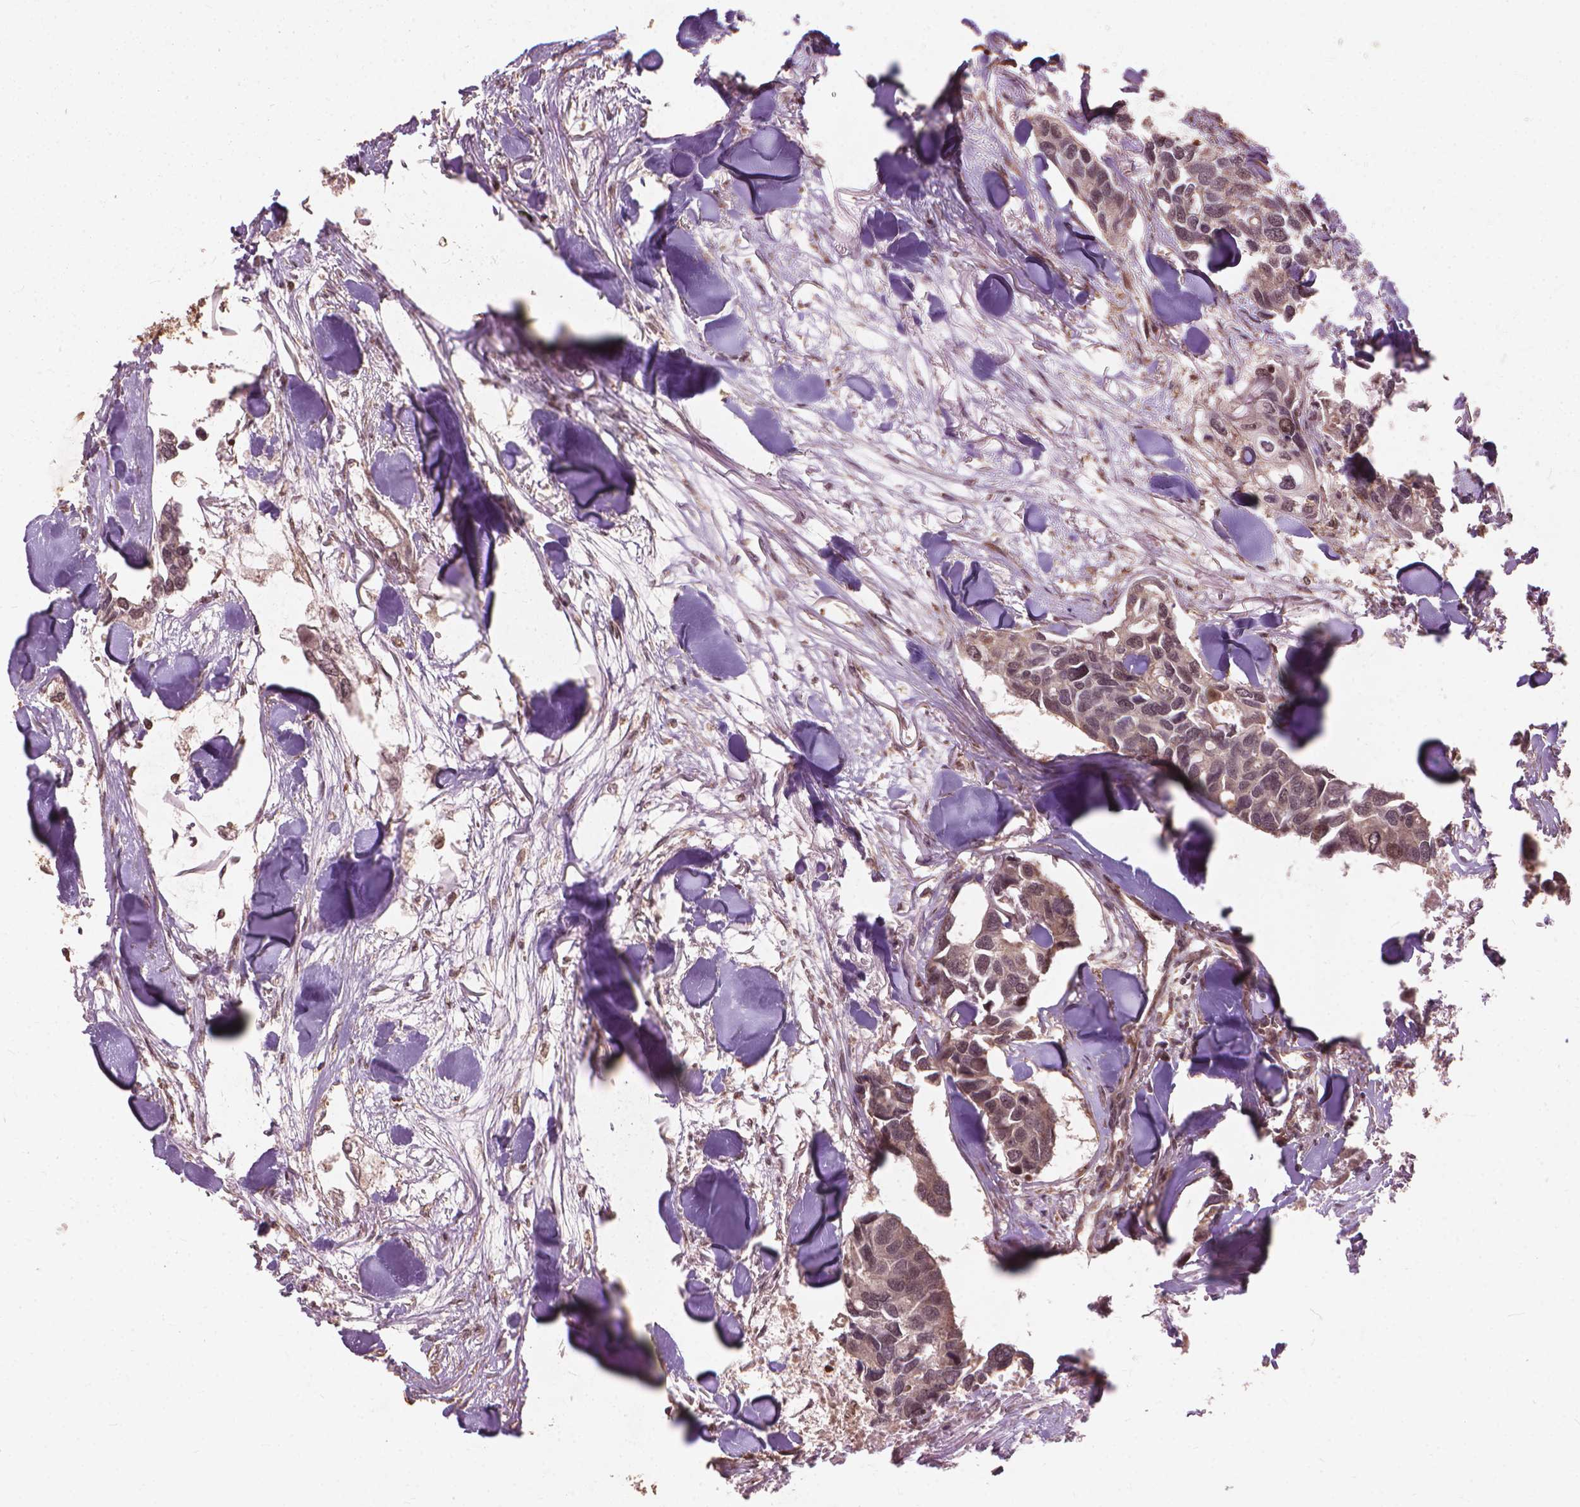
{"staining": {"intensity": "moderate", "quantity": "<25%", "location": "nuclear"}, "tissue": "breast cancer", "cell_type": "Tumor cells", "image_type": "cancer", "snomed": [{"axis": "morphology", "description": "Duct carcinoma"}, {"axis": "topography", "description": "Breast"}], "caption": "Immunohistochemical staining of human breast cancer shows low levels of moderate nuclear positivity in about <25% of tumor cells.", "gene": "SSU72", "patient": {"sex": "female", "age": 83}}